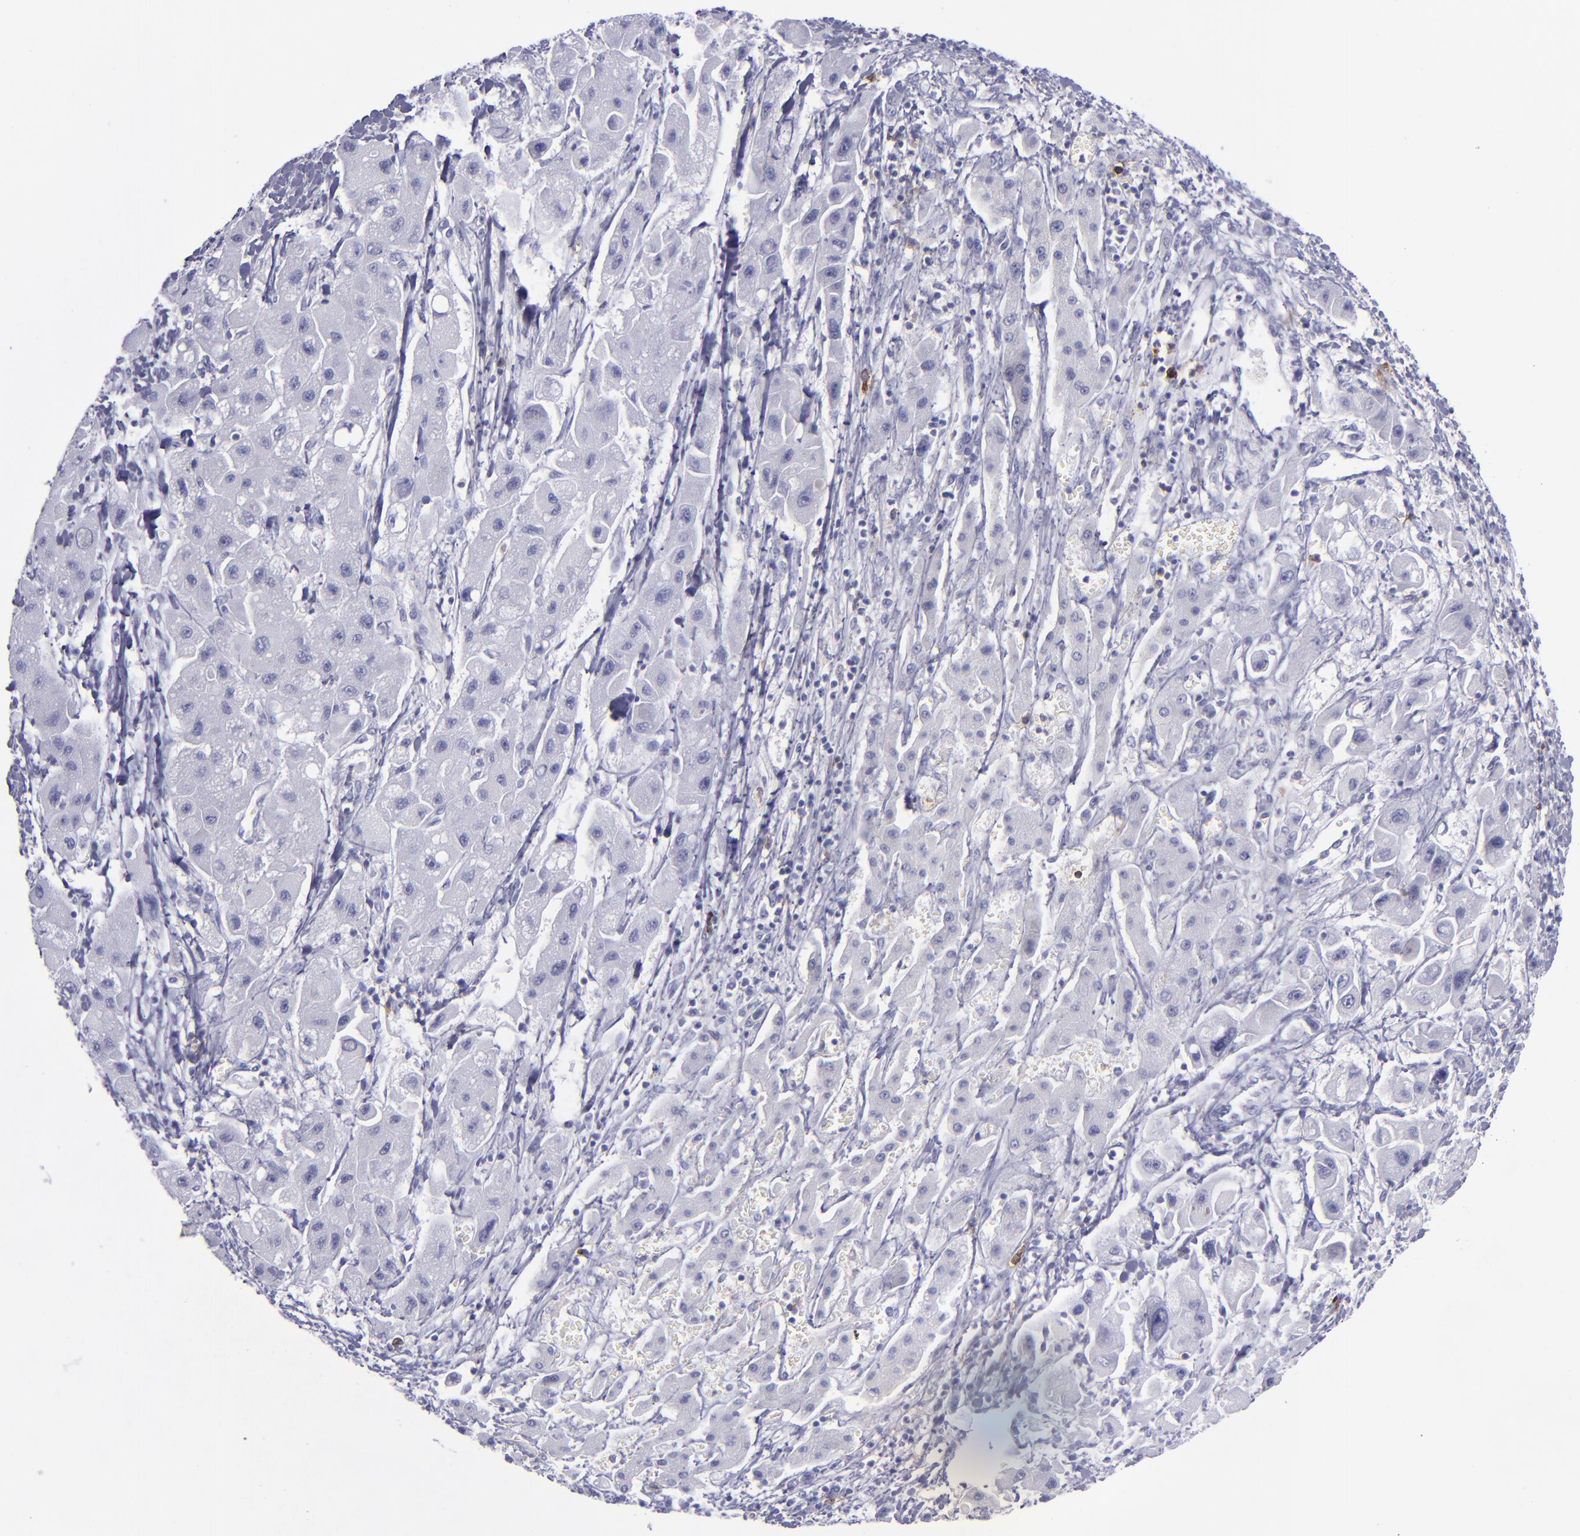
{"staining": {"intensity": "negative", "quantity": "none", "location": "none"}, "tissue": "liver cancer", "cell_type": "Tumor cells", "image_type": "cancer", "snomed": [{"axis": "morphology", "description": "Carcinoma, Hepatocellular, NOS"}, {"axis": "topography", "description": "Liver"}], "caption": "Immunohistochemistry of liver hepatocellular carcinoma shows no staining in tumor cells. (Immunohistochemistry, brightfield microscopy, high magnification).", "gene": "SELPLG", "patient": {"sex": "male", "age": 24}}